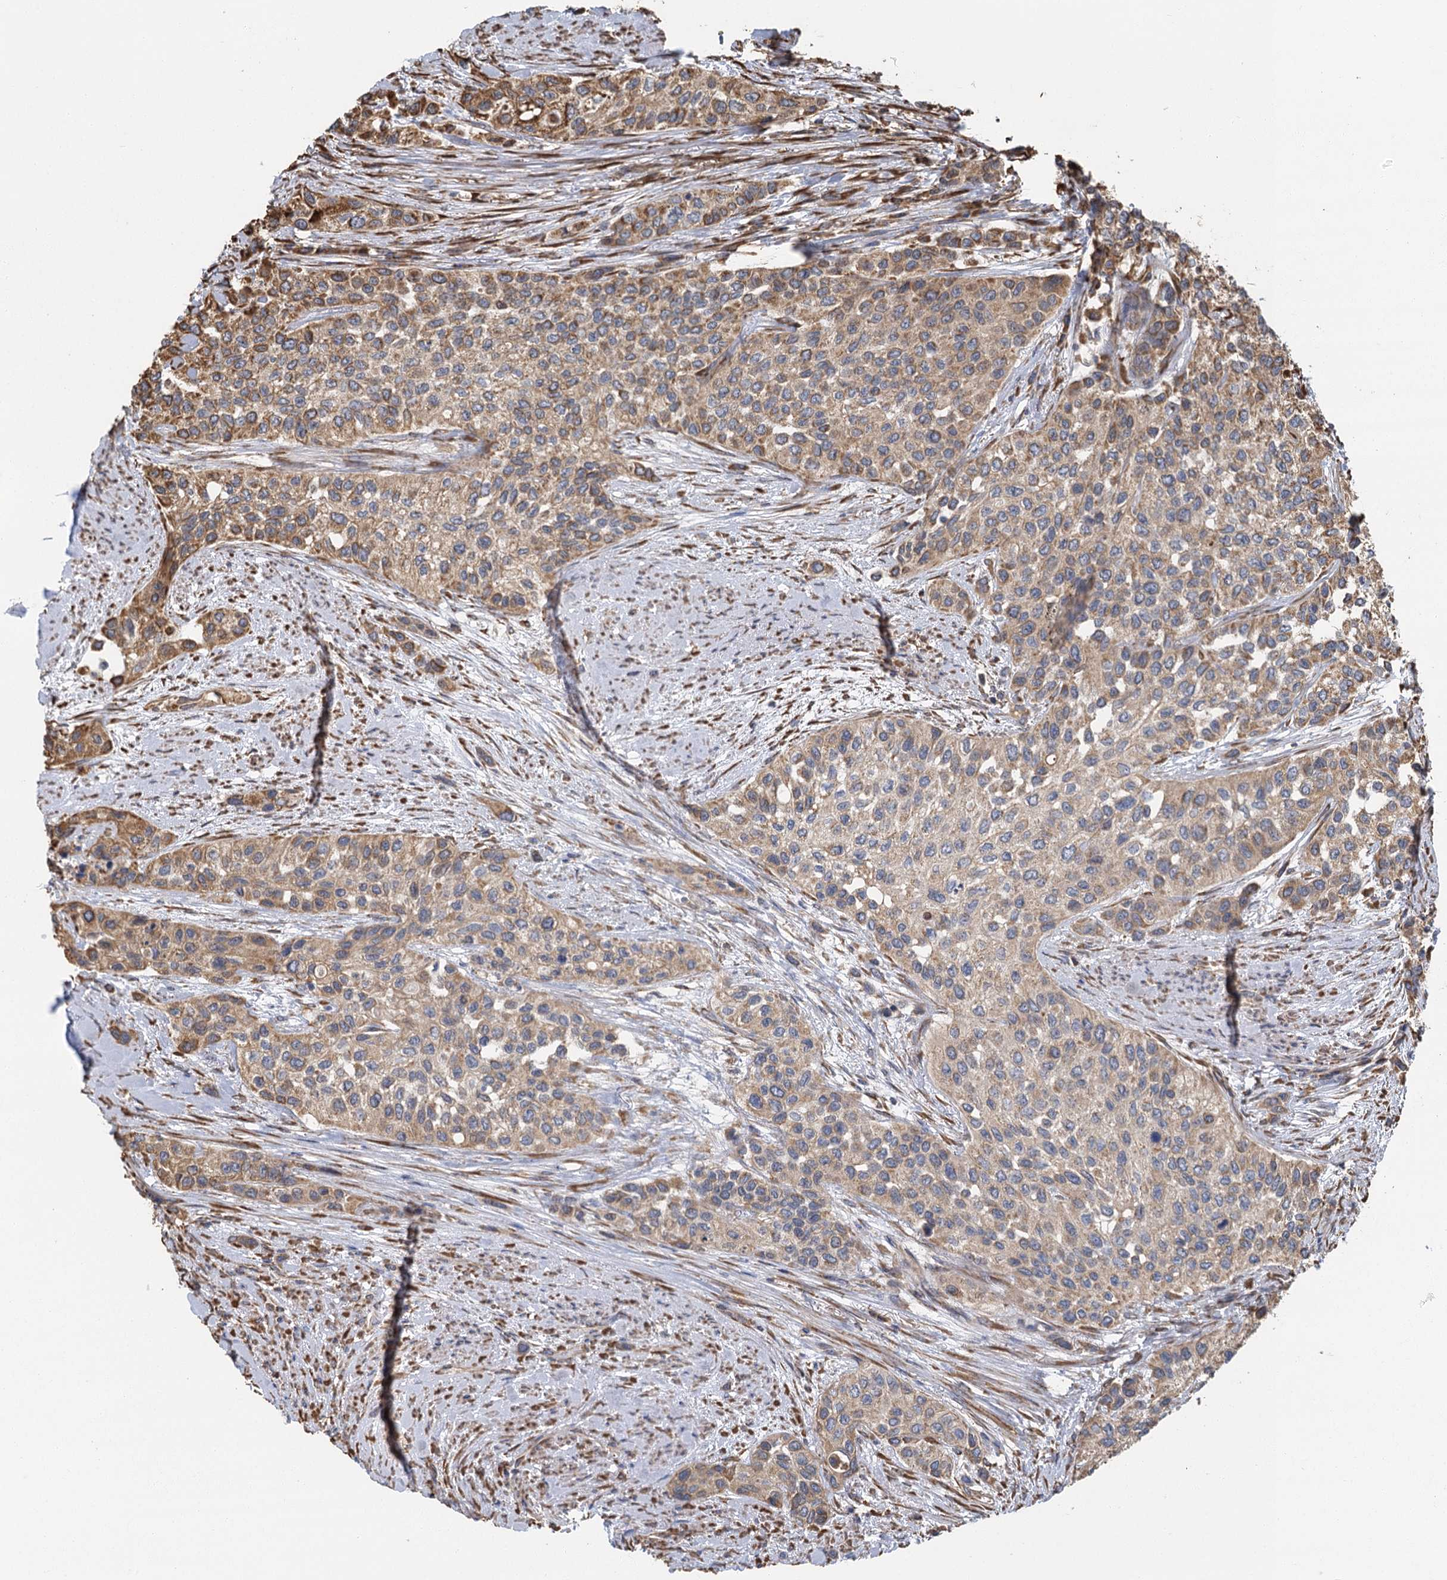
{"staining": {"intensity": "moderate", "quantity": "25%-75%", "location": "cytoplasmic/membranous"}, "tissue": "urothelial cancer", "cell_type": "Tumor cells", "image_type": "cancer", "snomed": [{"axis": "morphology", "description": "Normal tissue, NOS"}, {"axis": "morphology", "description": "Urothelial carcinoma, High grade"}, {"axis": "topography", "description": "Vascular tissue"}, {"axis": "topography", "description": "Urinary bladder"}], "caption": "The micrograph demonstrates staining of high-grade urothelial carcinoma, revealing moderate cytoplasmic/membranous protein staining (brown color) within tumor cells.", "gene": "IL11RA", "patient": {"sex": "female", "age": 56}}